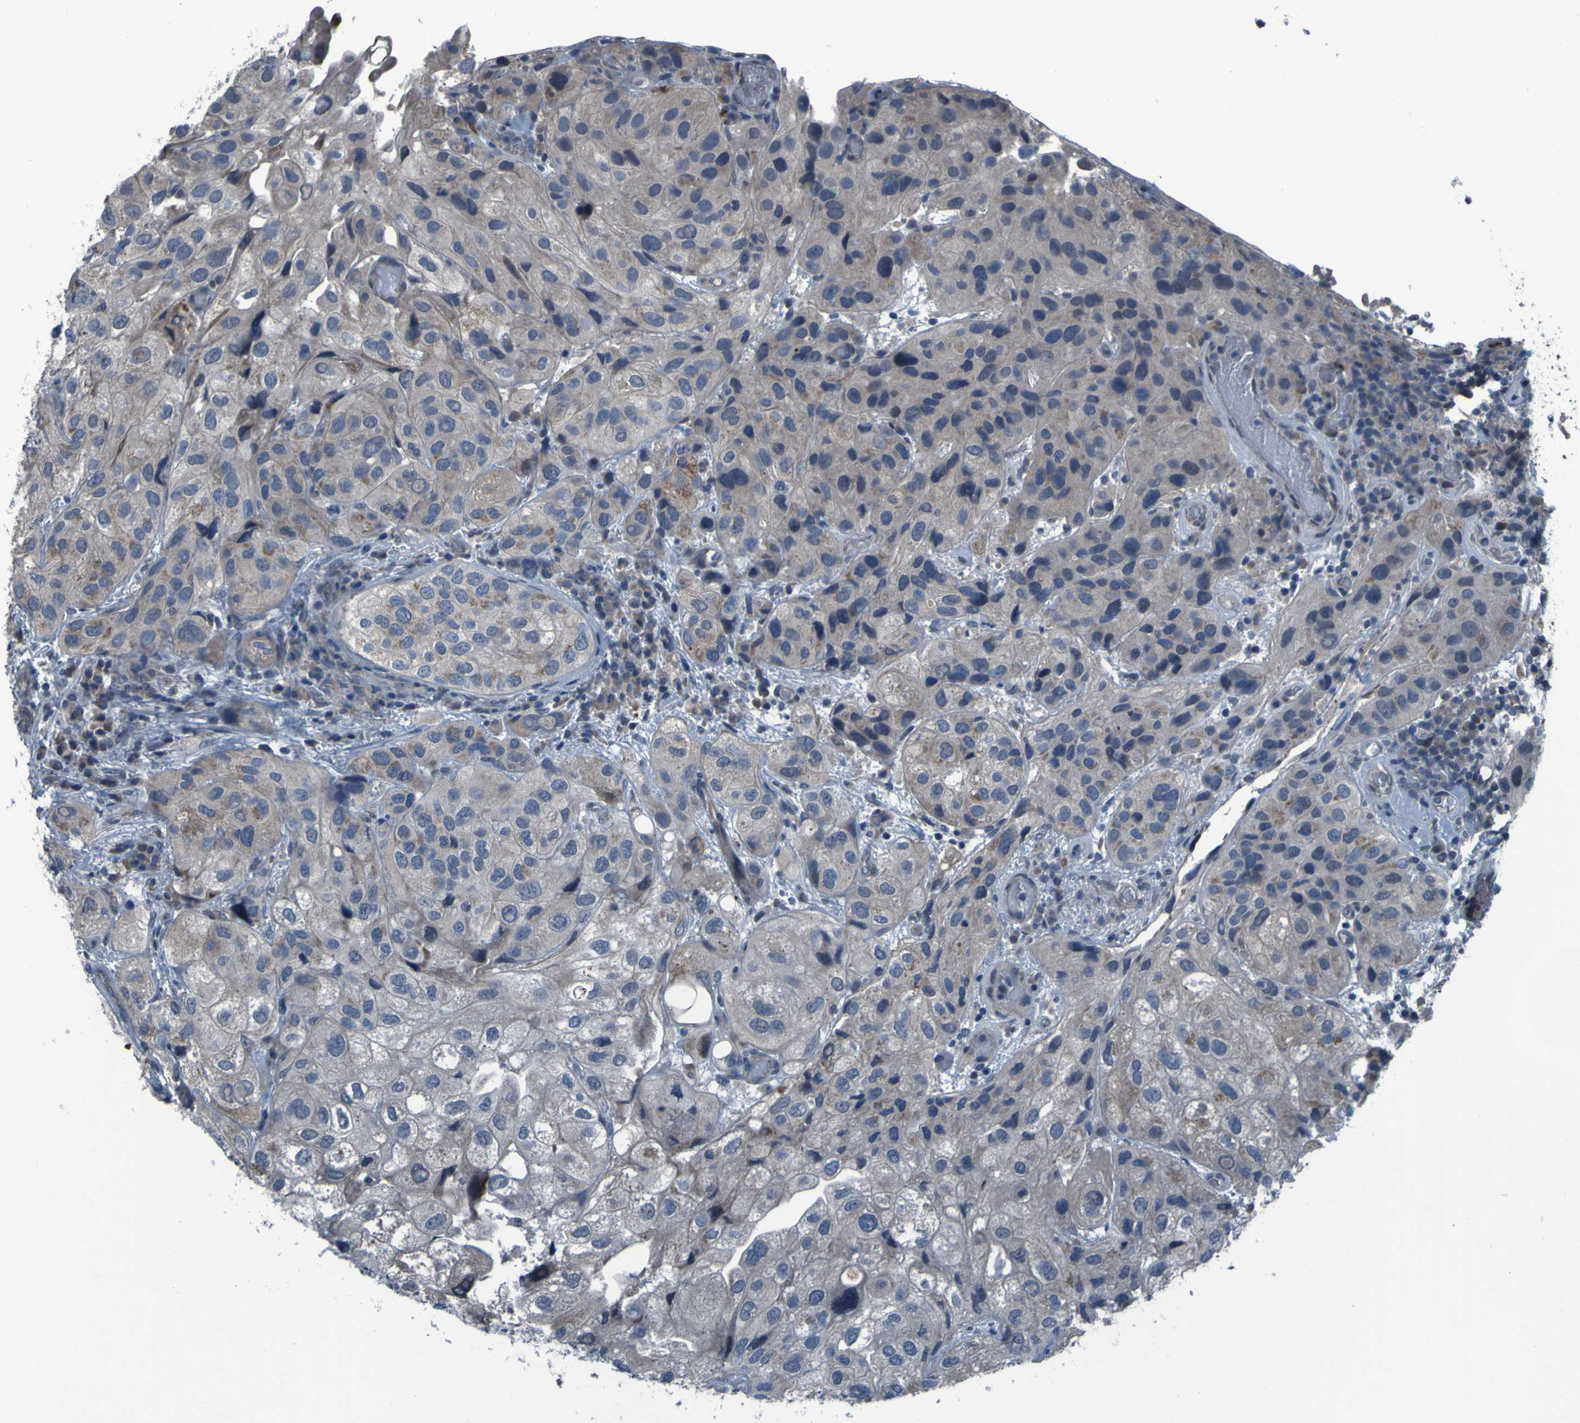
{"staining": {"intensity": "weak", "quantity": ">75%", "location": "cytoplasmic/membranous"}, "tissue": "urothelial cancer", "cell_type": "Tumor cells", "image_type": "cancer", "snomed": [{"axis": "morphology", "description": "Urothelial carcinoma, High grade"}, {"axis": "topography", "description": "Urinary bladder"}], "caption": "Tumor cells display weak cytoplasmic/membranous positivity in approximately >75% of cells in urothelial cancer.", "gene": "OSTM1", "patient": {"sex": "female", "age": 64}}